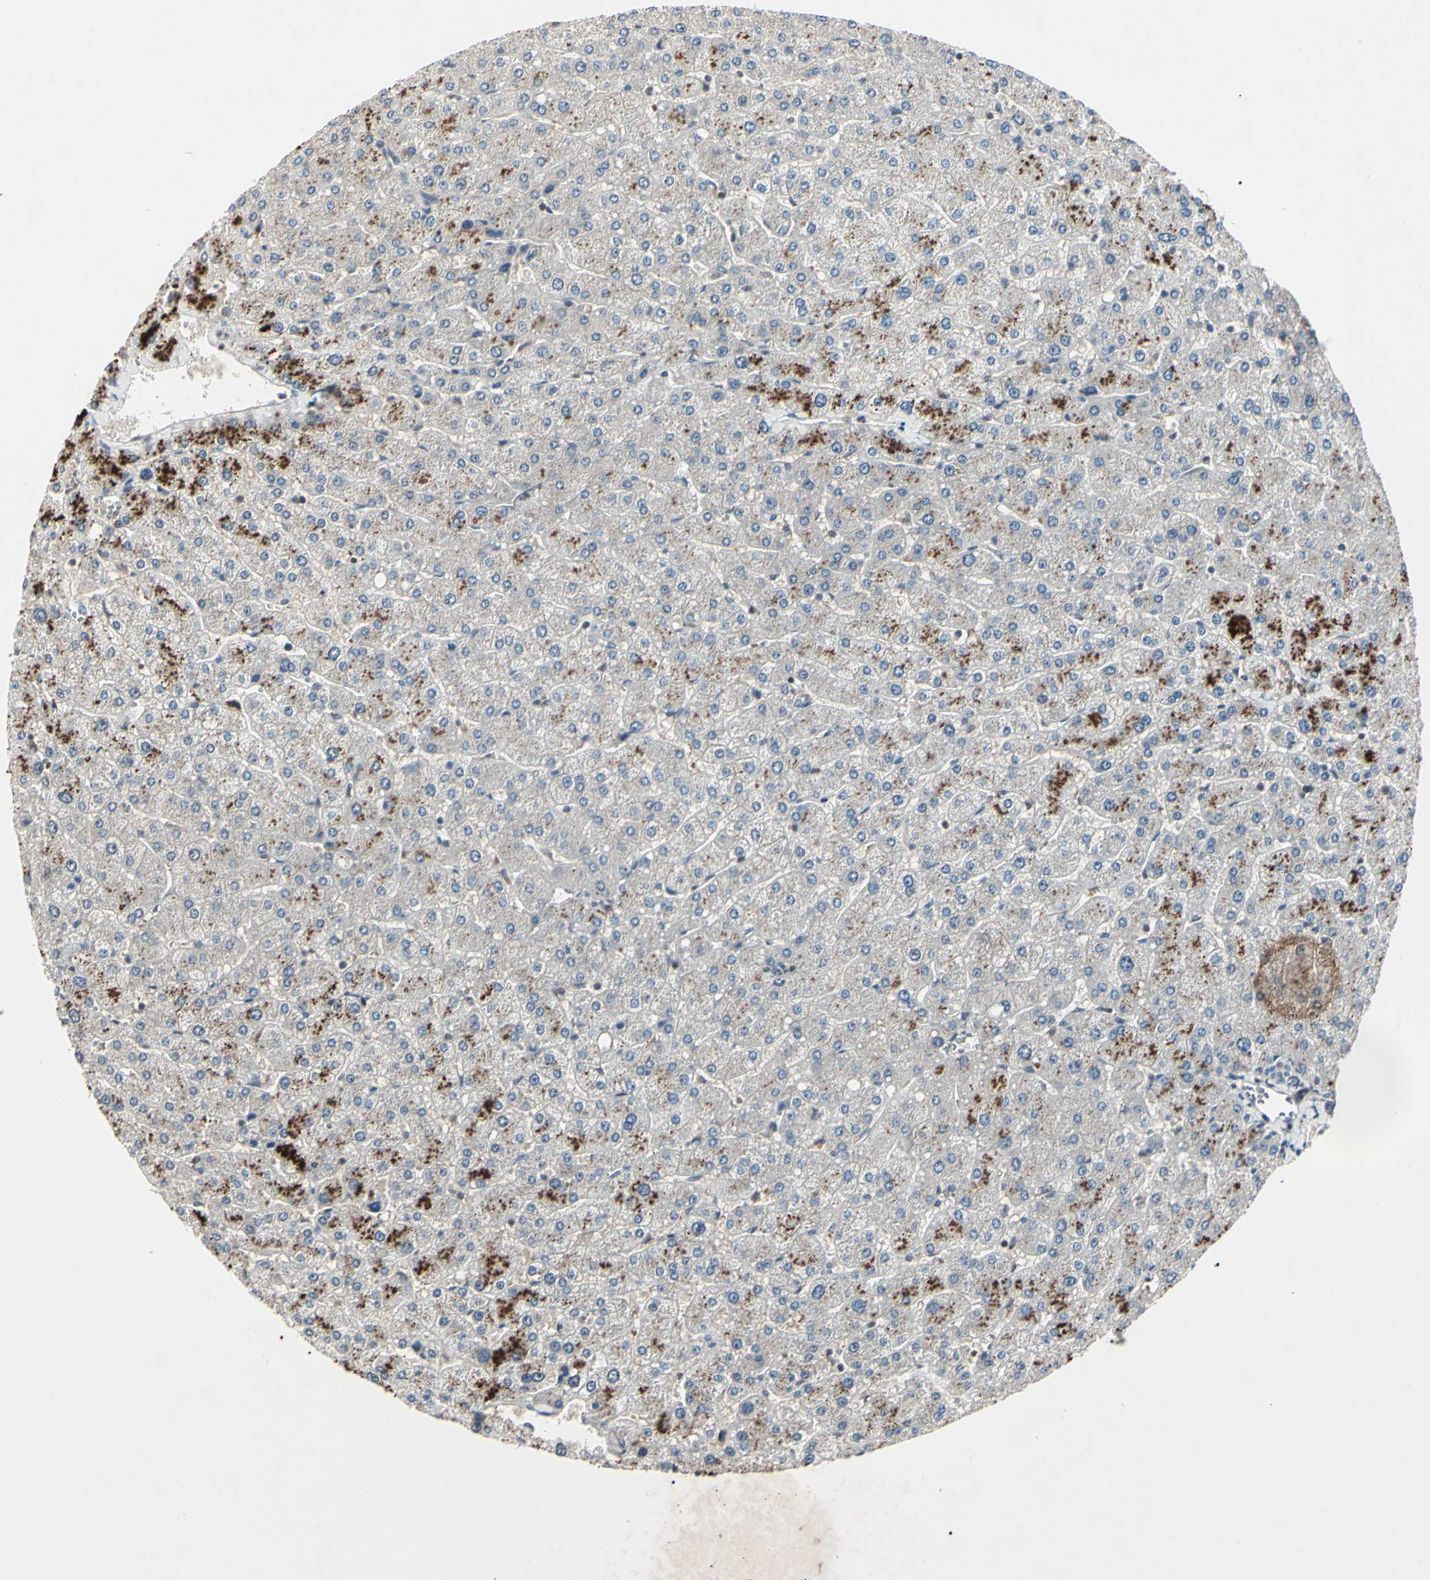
{"staining": {"intensity": "weak", "quantity": "25%-75%", "location": "cytoplasmic/membranous"}, "tissue": "liver", "cell_type": "Cholangiocytes", "image_type": "normal", "snomed": [{"axis": "morphology", "description": "Normal tissue, NOS"}, {"axis": "topography", "description": "Liver"}], "caption": "Protein expression analysis of normal liver displays weak cytoplasmic/membranous expression in approximately 25%-75% of cholangiocytes.", "gene": "AEBP1", "patient": {"sex": "male", "age": 55}}